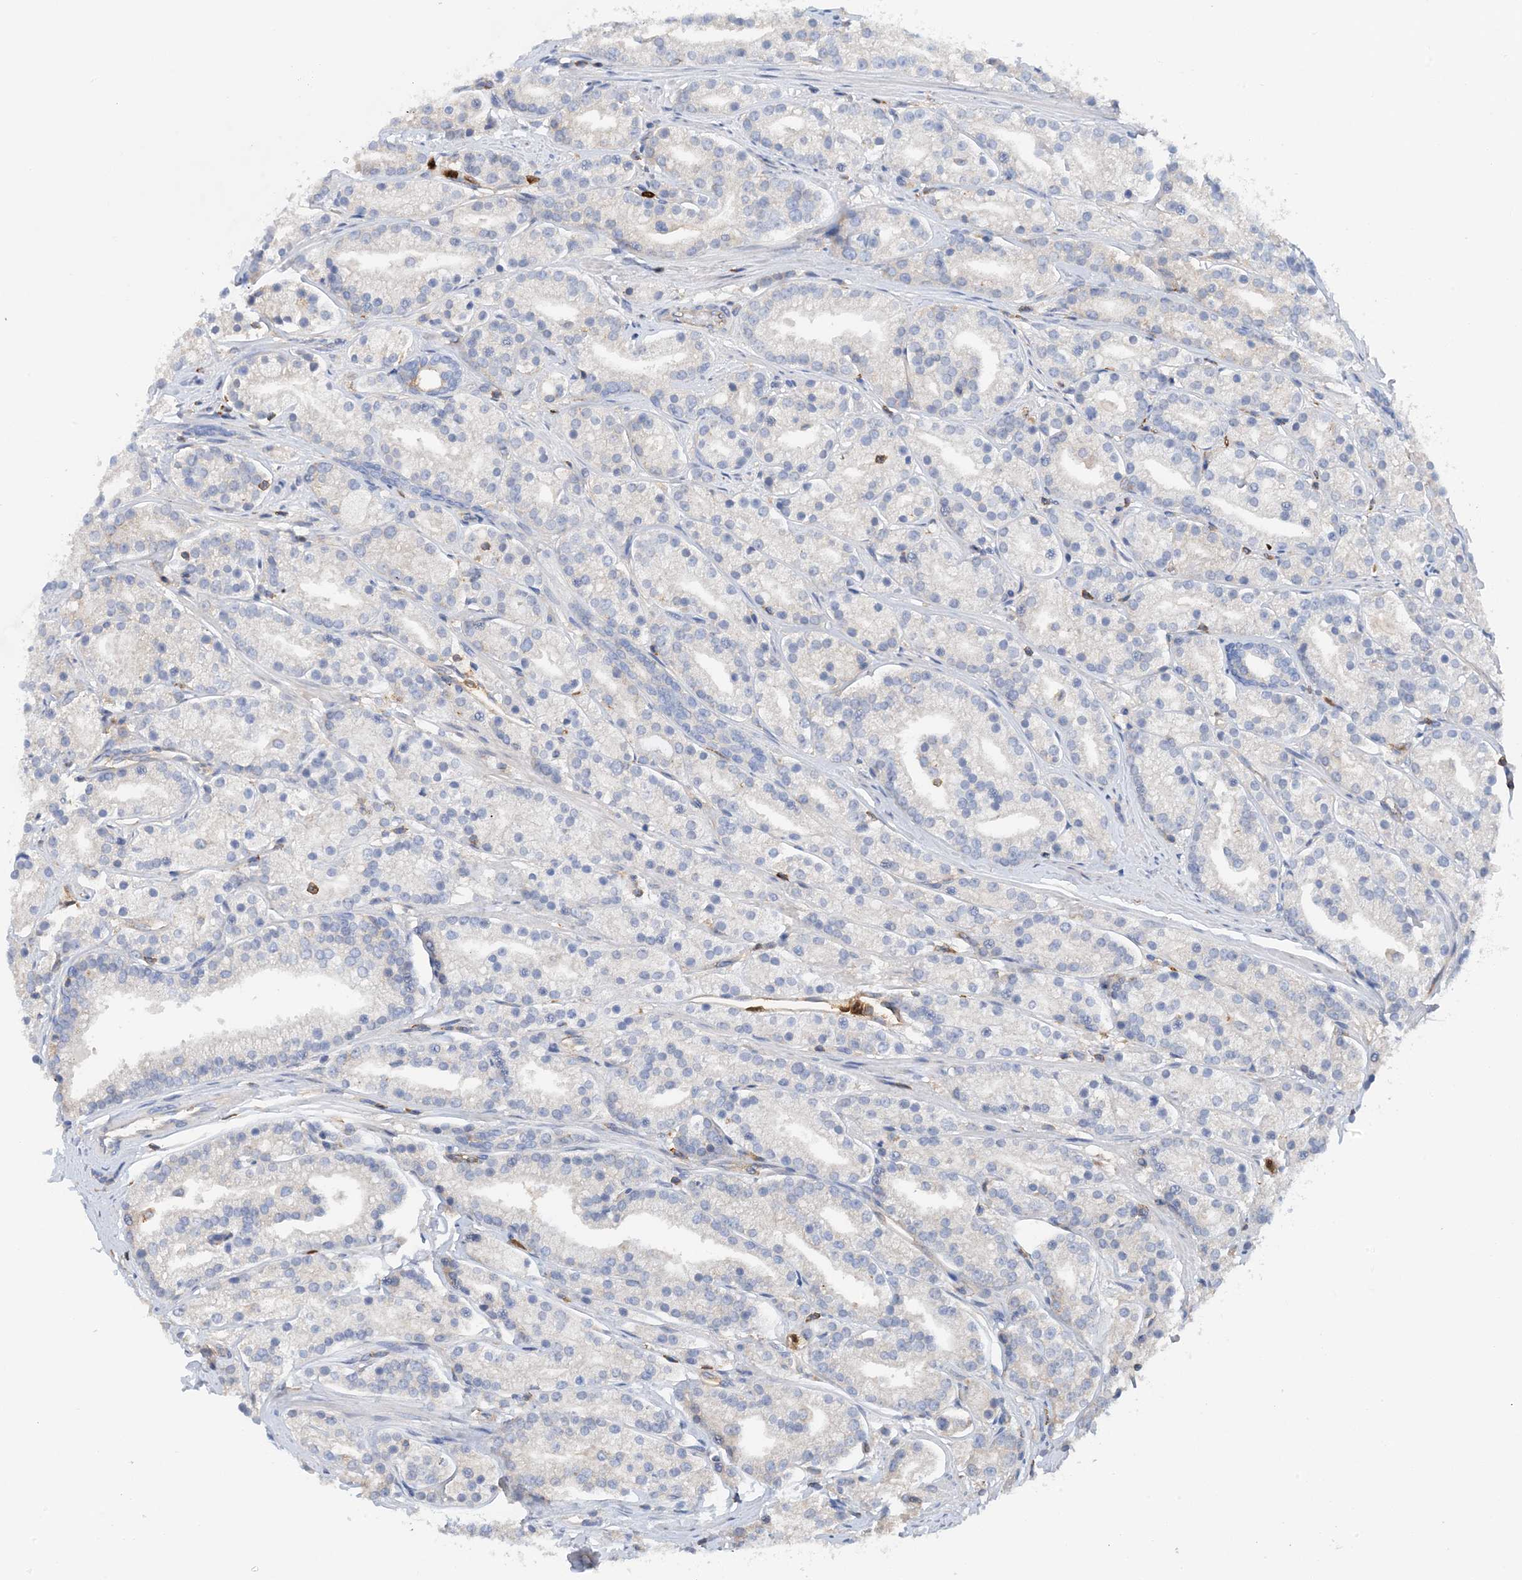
{"staining": {"intensity": "negative", "quantity": "none", "location": "none"}, "tissue": "prostate cancer", "cell_type": "Tumor cells", "image_type": "cancer", "snomed": [{"axis": "morphology", "description": "Adenocarcinoma, High grade"}, {"axis": "topography", "description": "Prostate"}], "caption": "DAB (3,3'-diaminobenzidine) immunohistochemical staining of human prostate high-grade adenocarcinoma shows no significant expression in tumor cells.", "gene": "PHACTR2", "patient": {"sex": "male", "age": 69}}